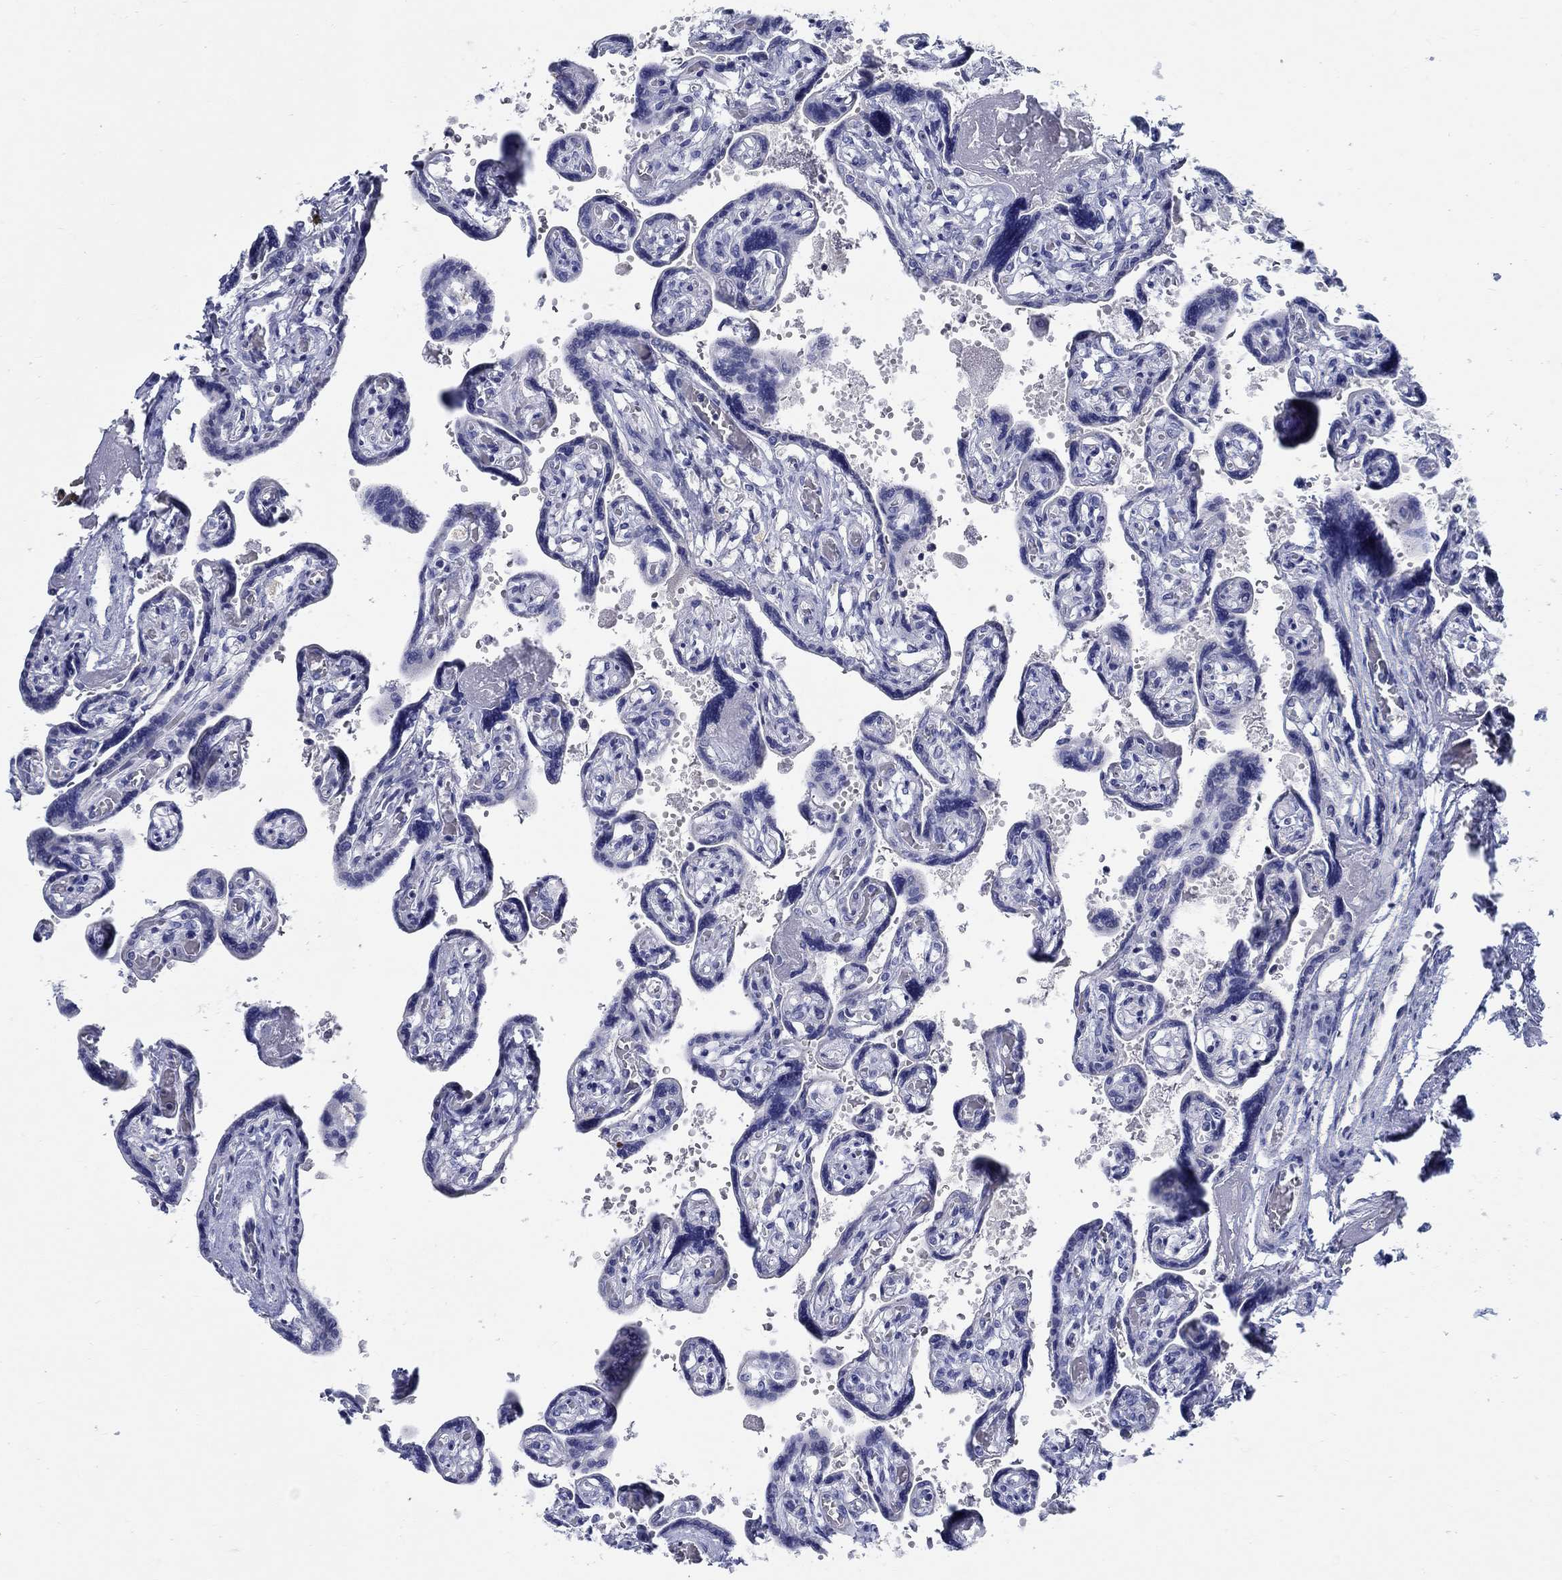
{"staining": {"intensity": "negative", "quantity": "none", "location": "none"}, "tissue": "placenta", "cell_type": "Decidual cells", "image_type": "normal", "snomed": [{"axis": "morphology", "description": "Normal tissue, NOS"}, {"axis": "topography", "description": "Placenta"}], "caption": "This image is of benign placenta stained with immunohistochemistry to label a protein in brown with the nuclei are counter-stained blue. There is no expression in decidual cells.", "gene": "CRYGA", "patient": {"sex": "female", "age": 32}}